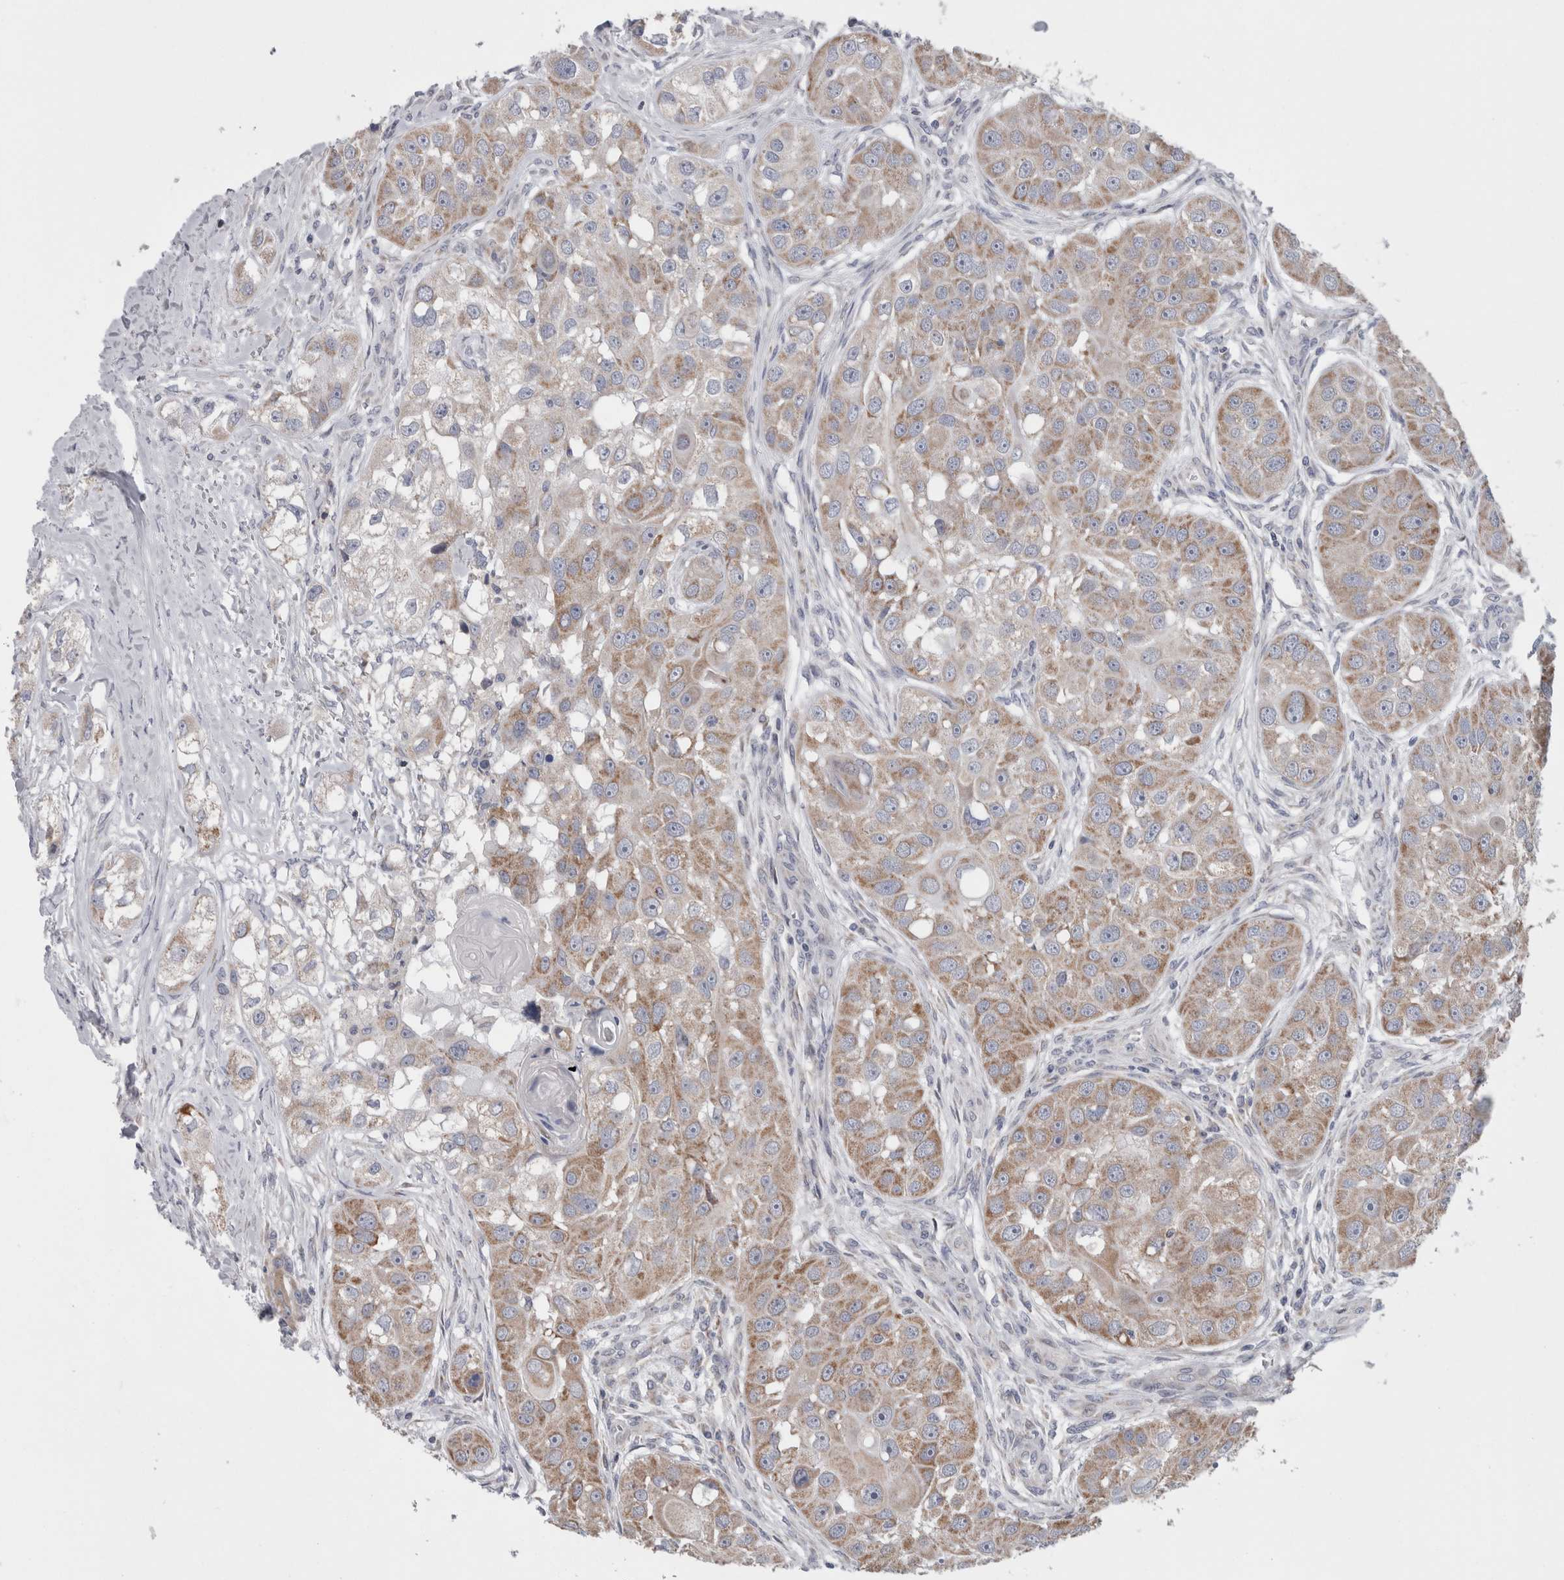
{"staining": {"intensity": "weak", "quantity": ">75%", "location": "cytoplasmic/membranous"}, "tissue": "head and neck cancer", "cell_type": "Tumor cells", "image_type": "cancer", "snomed": [{"axis": "morphology", "description": "Normal tissue, NOS"}, {"axis": "morphology", "description": "Squamous cell carcinoma, NOS"}, {"axis": "topography", "description": "Skeletal muscle"}, {"axis": "topography", "description": "Head-Neck"}], "caption": "IHC (DAB (3,3'-diaminobenzidine)) staining of head and neck squamous cell carcinoma demonstrates weak cytoplasmic/membranous protein positivity in approximately >75% of tumor cells.", "gene": "GDAP1", "patient": {"sex": "male", "age": 51}}